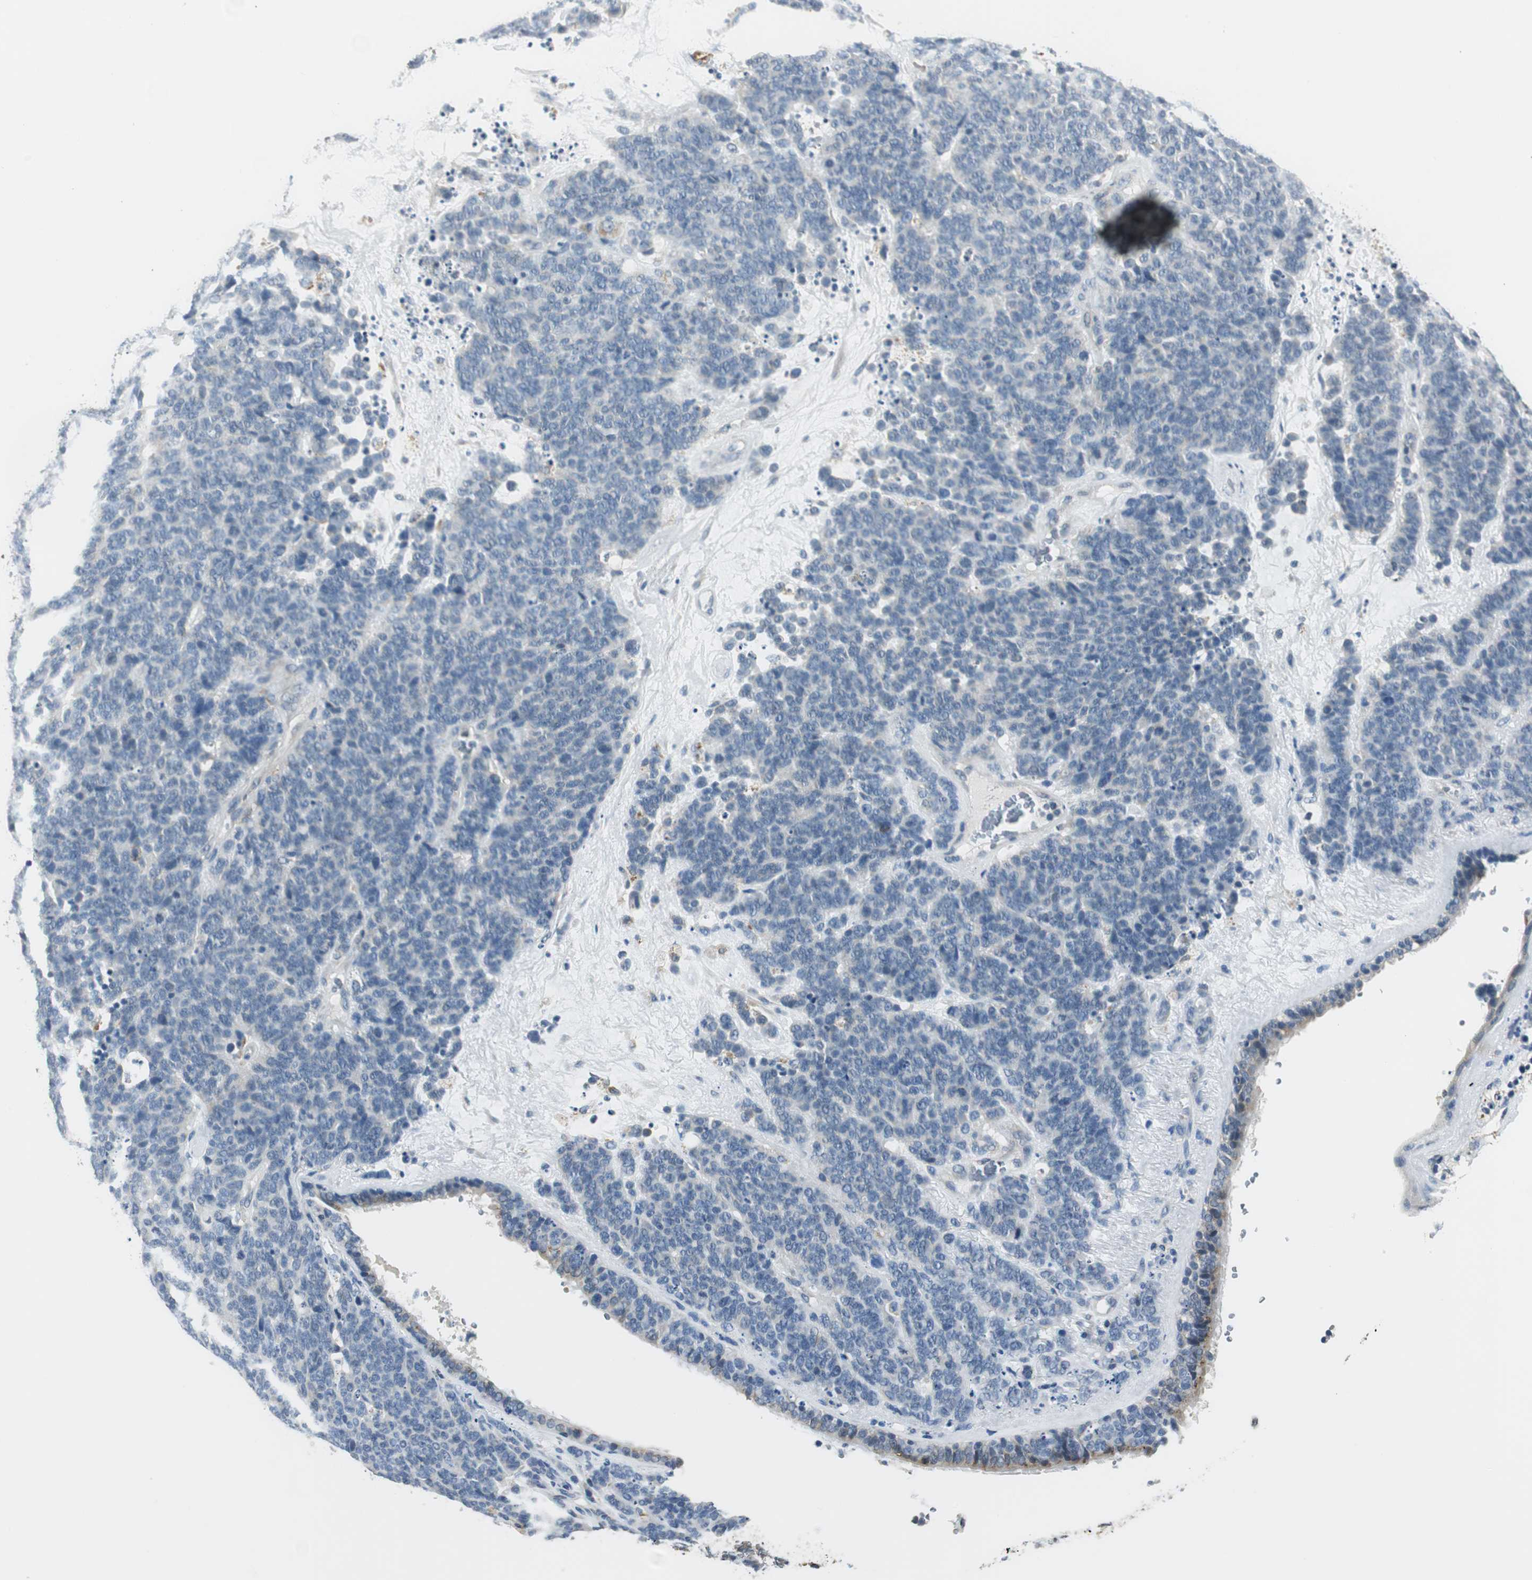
{"staining": {"intensity": "negative", "quantity": "none", "location": "none"}, "tissue": "lung cancer", "cell_type": "Tumor cells", "image_type": "cancer", "snomed": [{"axis": "morphology", "description": "Neoplasm, malignant, NOS"}, {"axis": "topography", "description": "Lung"}], "caption": "This is an immunohistochemistry image of human lung neoplasm (malignant). There is no staining in tumor cells.", "gene": "NIT1", "patient": {"sex": "female", "age": 58}}